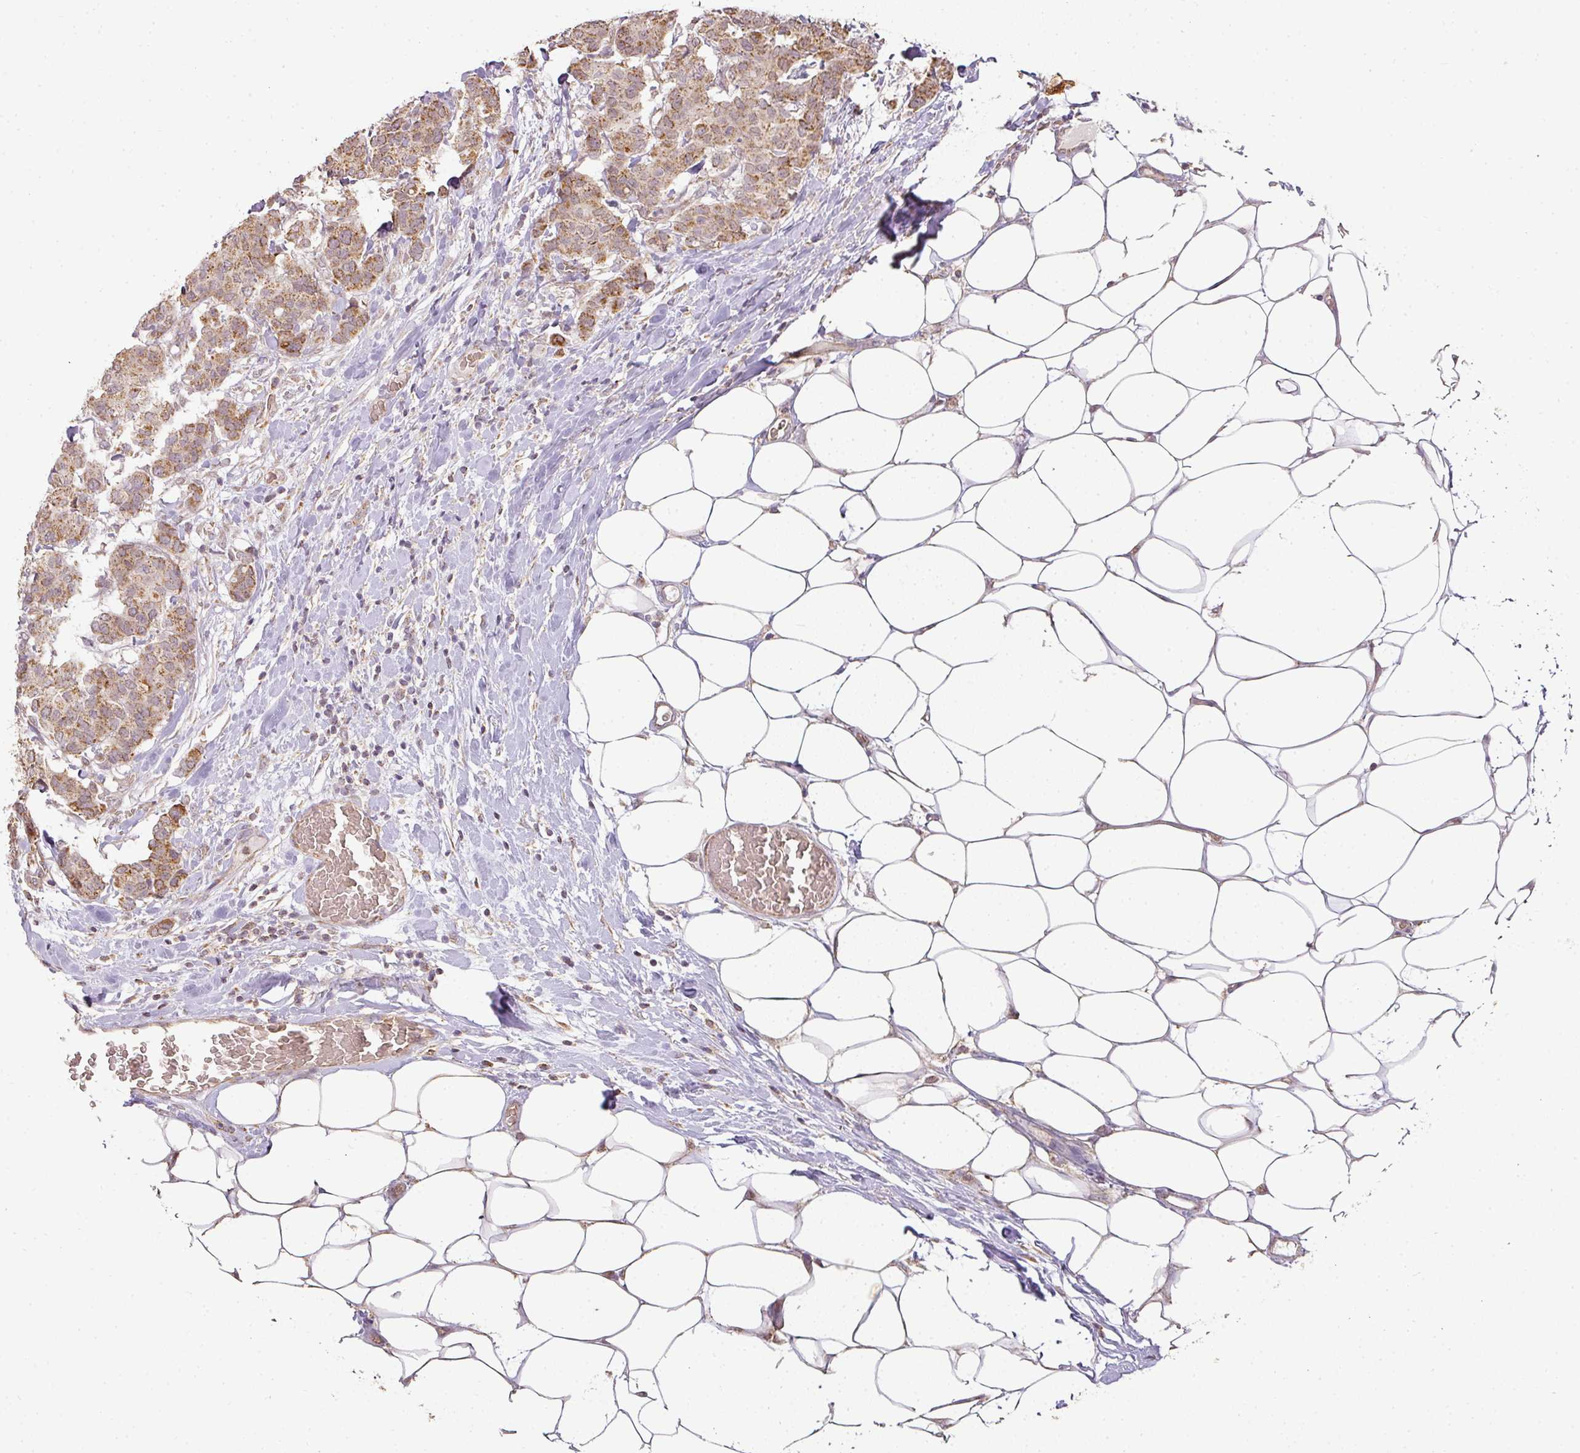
{"staining": {"intensity": "moderate", "quantity": ">75%", "location": "cytoplasmic/membranous"}, "tissue": "breast cancer", "cell_type": "Tumor cells", "image_type": "cancer", "snomed": [{"axis": "morphology", "description": "Duct carcinoma"}, {"axis": "topography", "description": "Breast"}], "caption": "This histopathology image demonstrates intraductal carcinoma (breast) stained with IHC to label a protein in brown. The cytoplasmic/membranous of tumor cells show moderate positivity for the protein. Nuclei are counter-stained blue.", "gene": "MYOM2", "patient": {"sex": "female", "age": 75}}